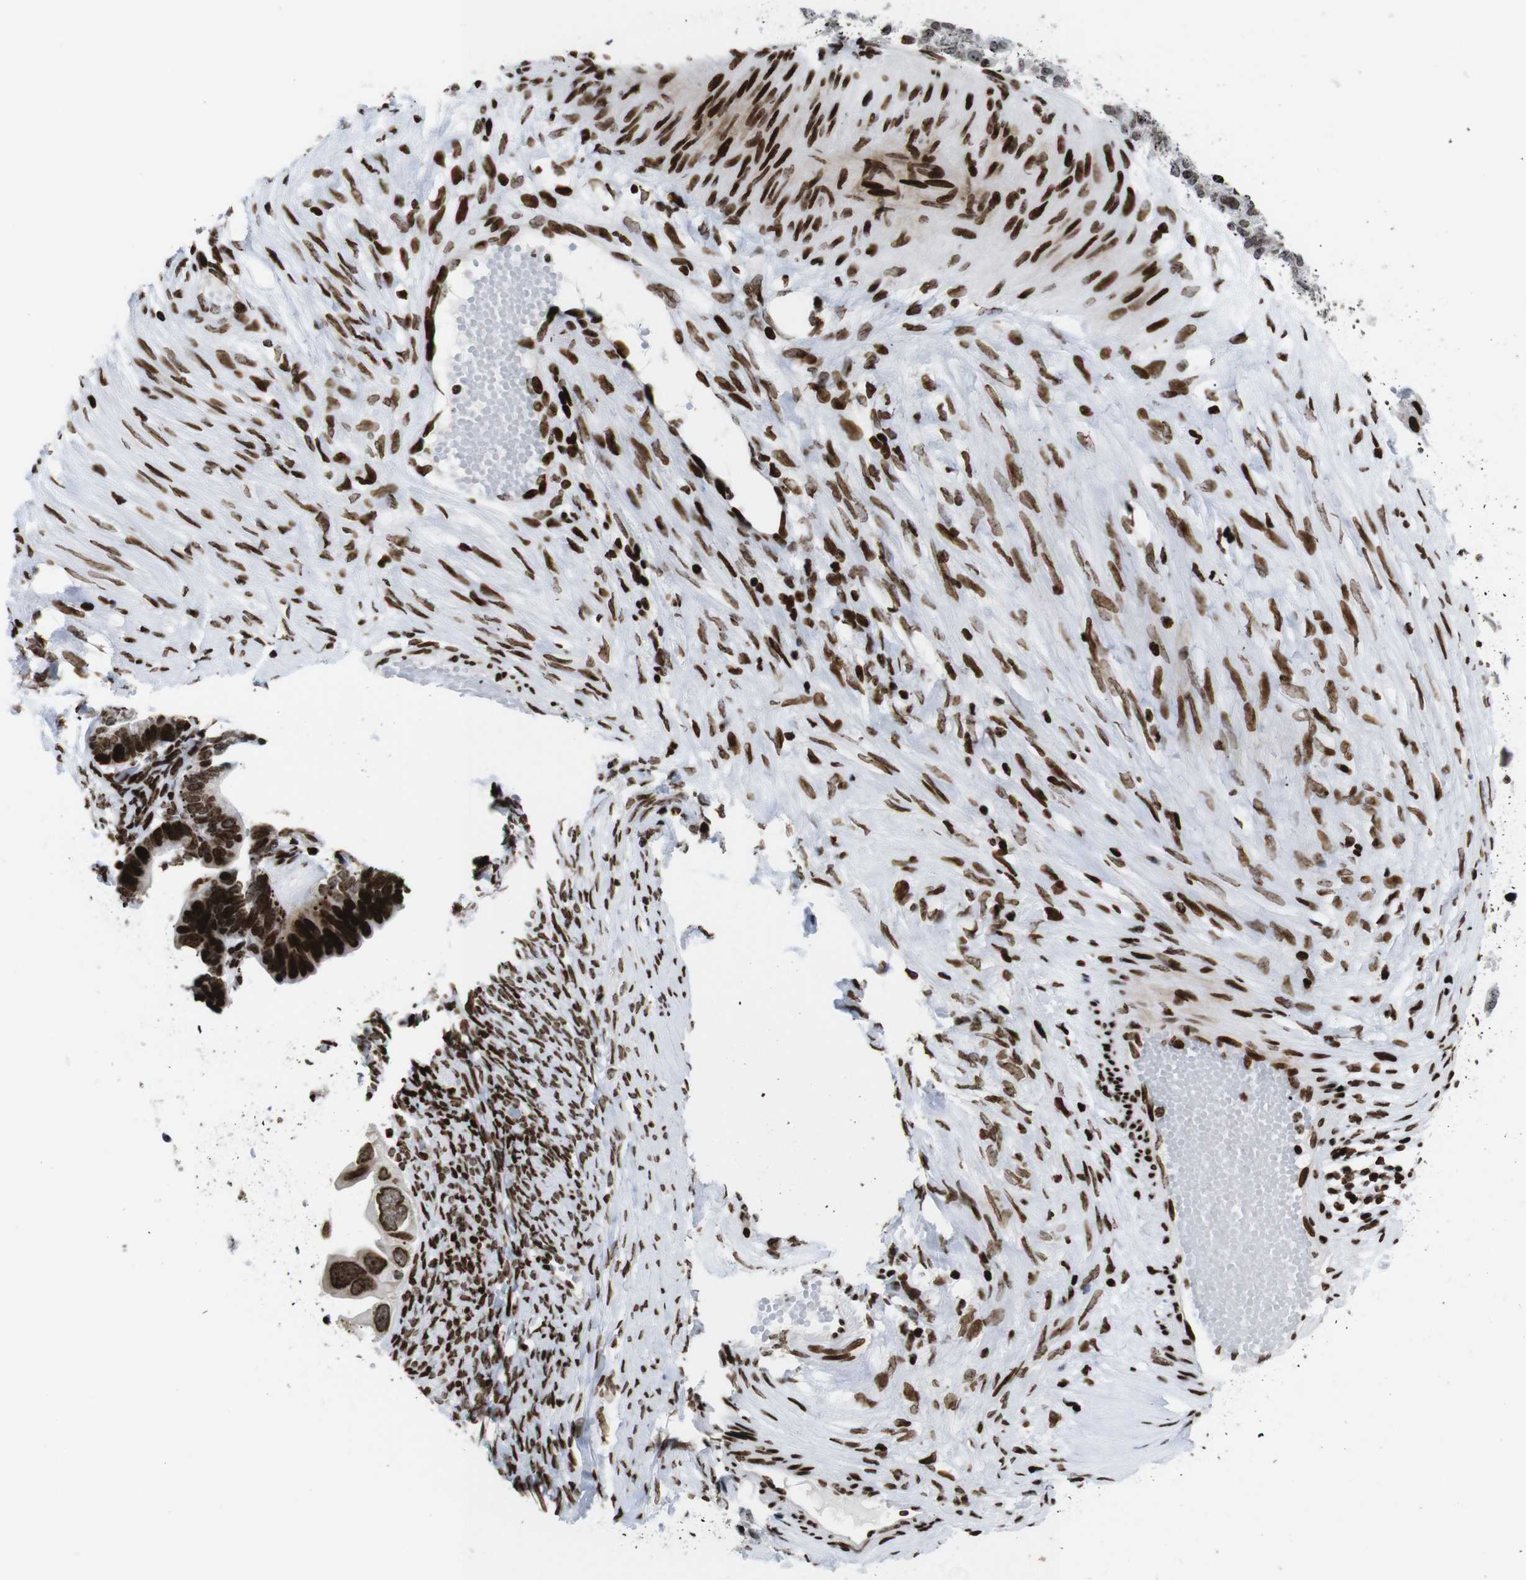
{"staining": {"intensity": "strong", "quantity": ">75%", "location": "nuclear"}, "tissue": "ovarian cancer", "cell_type": "Tumor cells", "image_type": "cancer", "snomed": [{"axis": "morphology", "description": "Cystadenocarcinoma, serous, NOS"}, {"axis": "topography", "description": "Ovary"}], "caption": "A brown stain labels strong nuclear staining of a protein in ovarian serous cystadenocarcinoma tumor cells.", "gene": "H1-4", "patient": {"sex": "female", "age": 56}}